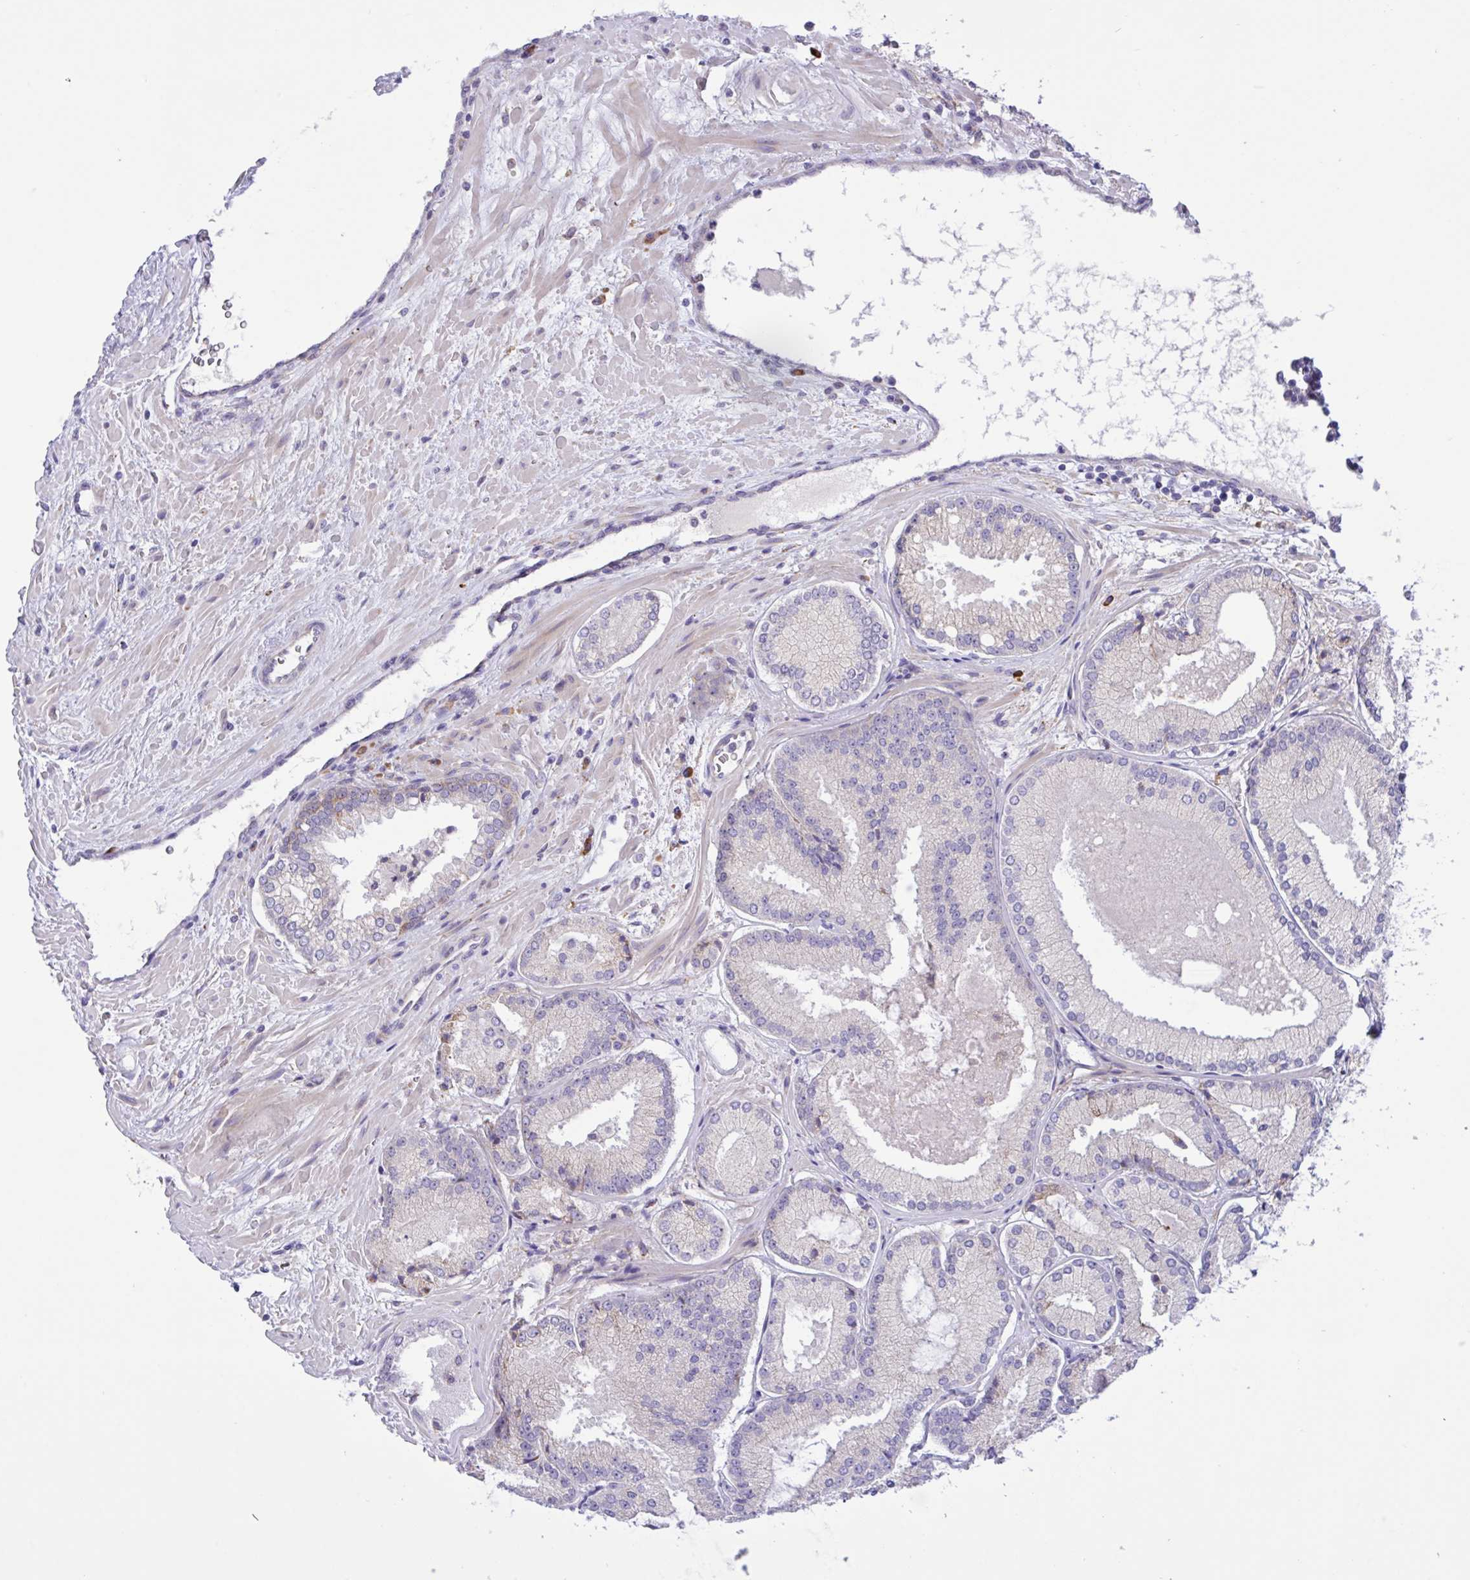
{"staining": {"intensity": "negative", "quantity": "none", "location": "none"}, "tissue": "prostate cancer", "cell_type": "Tumor cells", "image_type": "cancer", "snomed": [{"axis": "morphology", "description": "Adenocarcinoma, High grade"}, {"axis": "topography", "description": "Prostate"}], "caption": "Micrograph shows no protein expression in tumor cells of prostate cancer (high-grade adenocarcinoma) tissue.", "gene": "DSC3", "patient": {"sex": "male", "age": 73}}